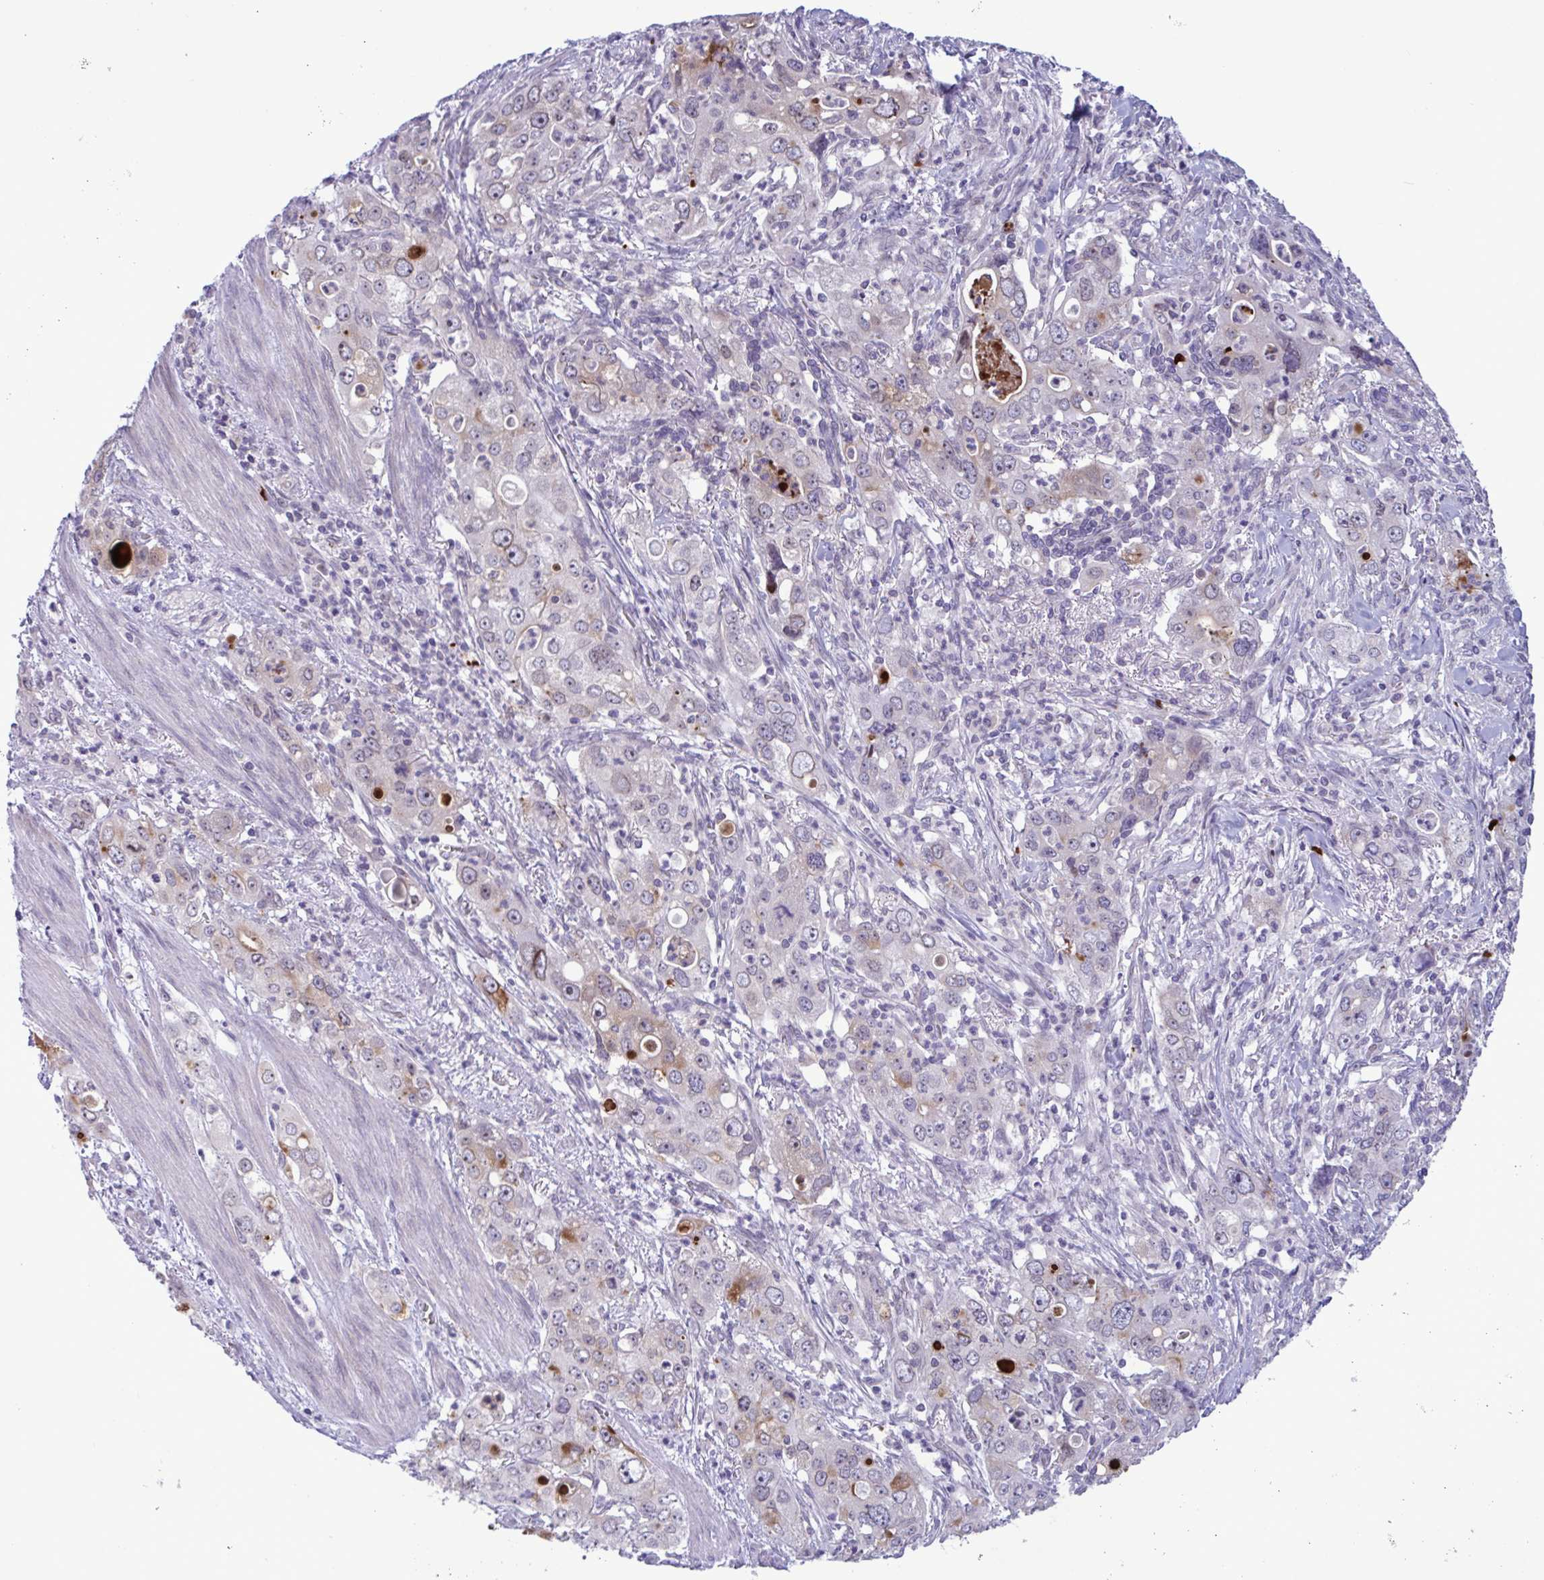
{"staining": {"intensity": "moderate", "quantity": "<25%", "location": "cytoplasmic/membranous"}, "tissue": "stomach cancer", "cell_type": "Tumor cells", "image_type": "cancer", "snomed": [{"axis": "morphology", "description": "Adenocarcinoma, NOS"}, {"axis": "topography", "description": "Stomach, upper"}], "caption": "IHC histopathology image of neoplastic tissue: human adenocarcinoma (stomach) stained using immunohistochemistry reveals low levels of moderate protein expression localized specifically in the cytoplasmic/membranous of tumor cells, appearing as a cytoplasmic/membranous brown color.", "gene": "DOCK11", "patient": {"sex": "male", "age": 75}}